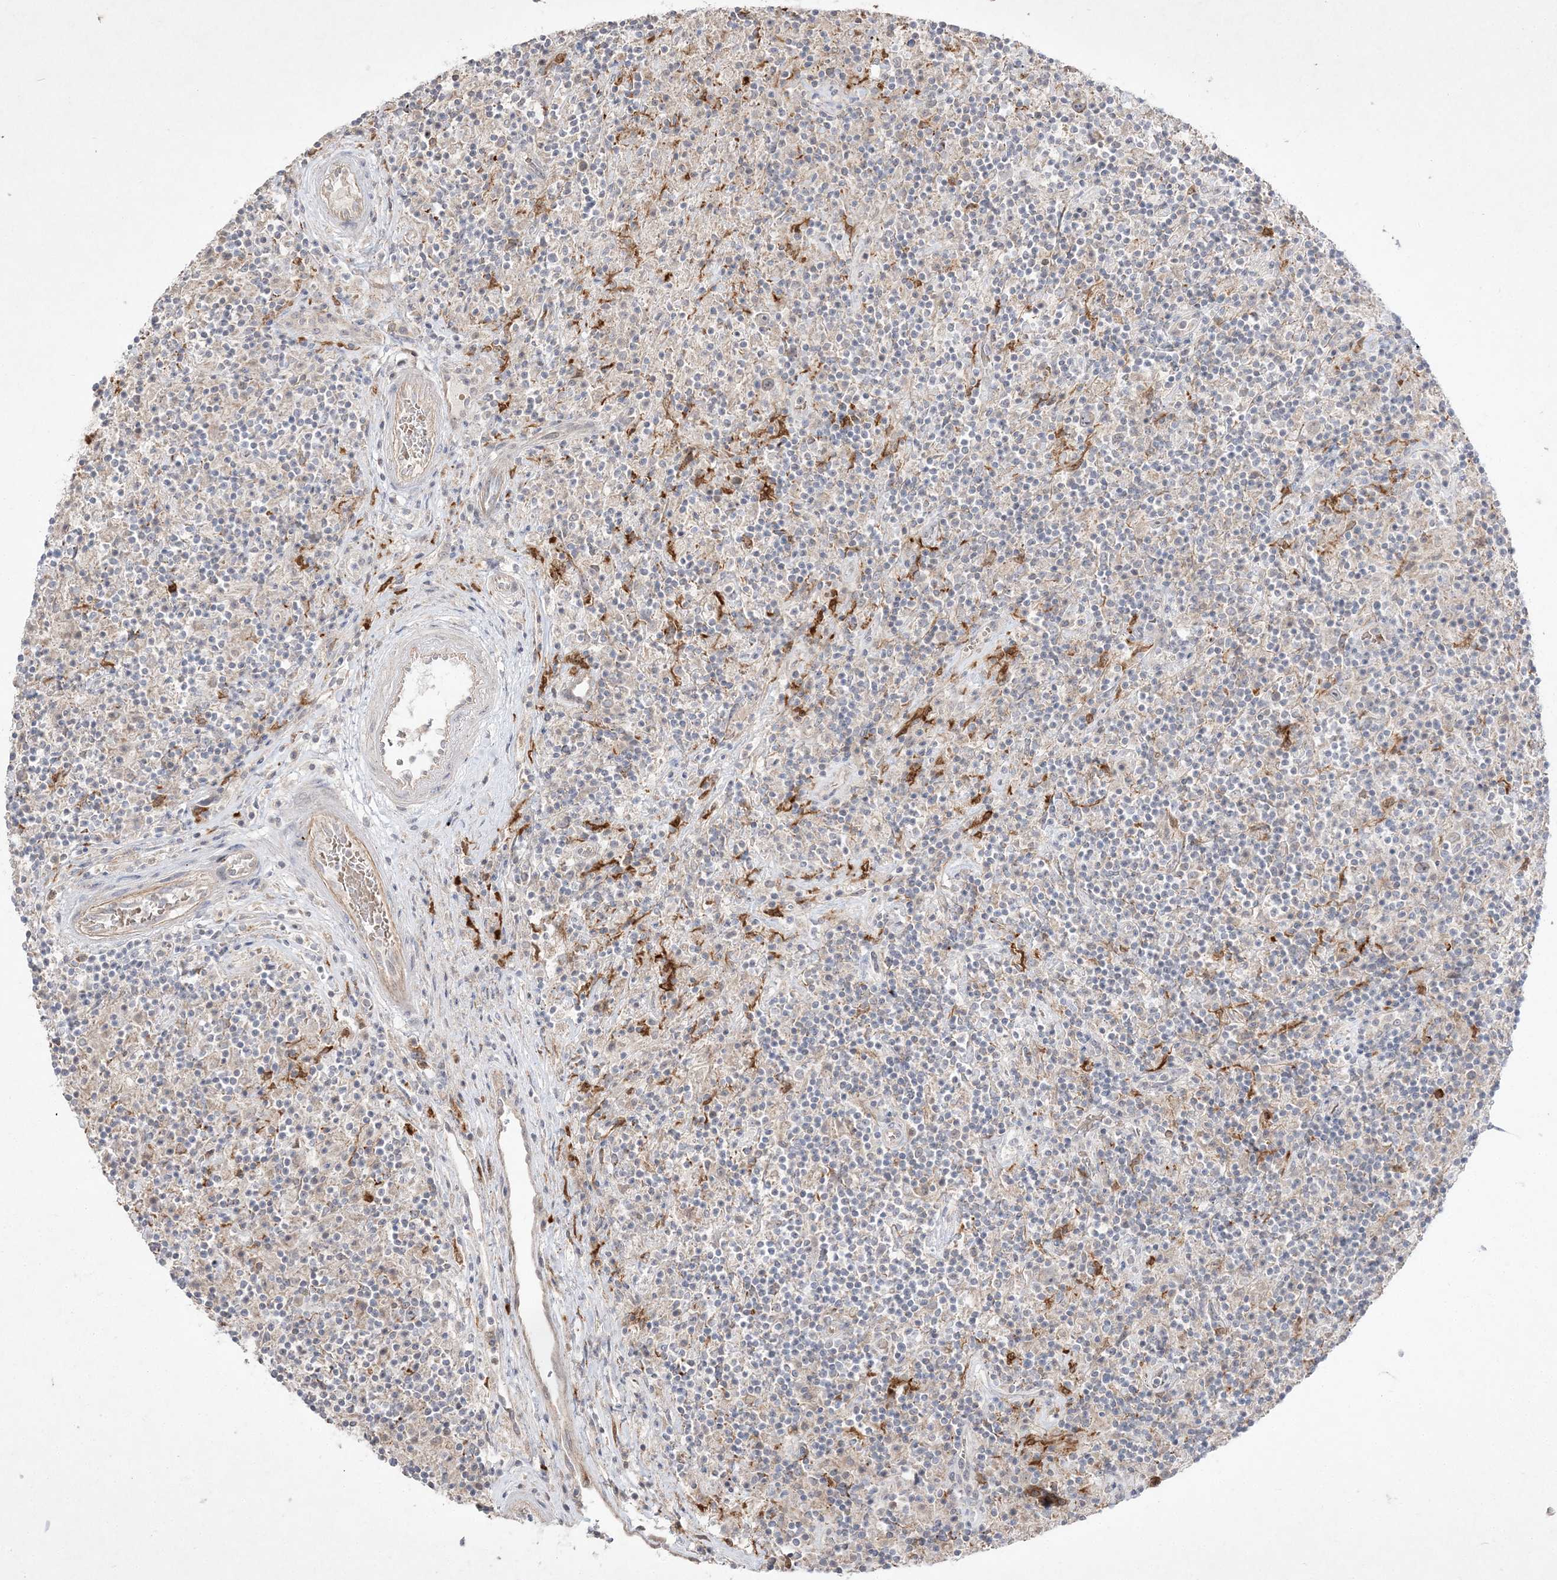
{"staining": {"intensity": "negative", "quantity": "none", "location": "none"}, "tissue": "lymphoma", "cell_type": "Tumor cells", "image_type": "cancer", "snomed": [{"axis": "morphology", "description": "Hodgkin's disease, NOS"}, {"axis": "topography", "description": "Lymph node"}], "caption": "This micrograph is of Hodgkin's disease stained with immunohistochemistry to label a protein in brown with the nuclei are counter-stained blue. There is no staining in tumor cells. (DAB (3,3'-diaminobenzidine) IHC with hematoxylin counter stain).", "gene": "CLNK", "patient": {"sex": "male", "age": 70}}